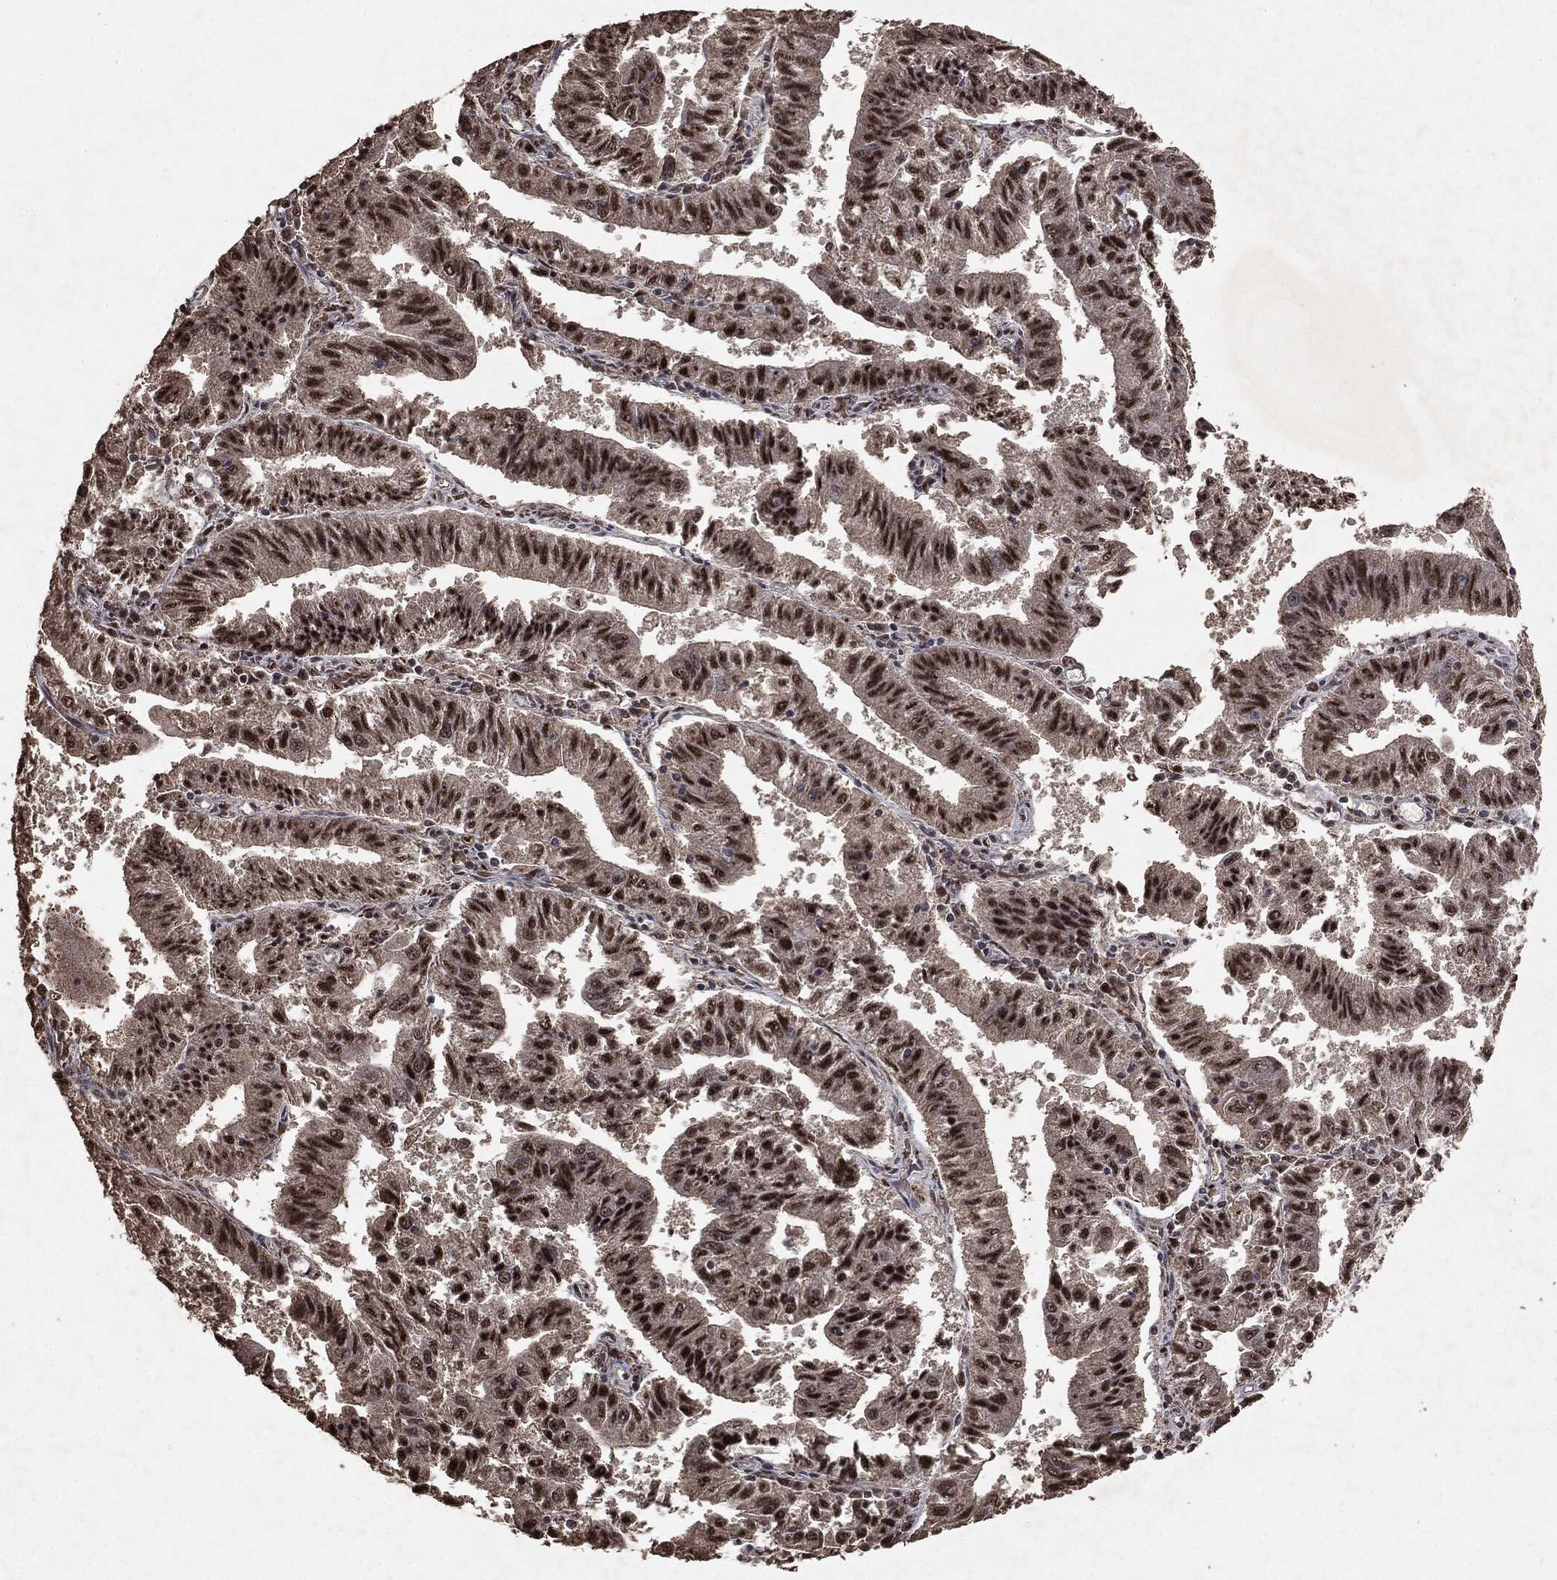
{"staining": {"intensity": "strong", "quantity": ">75%", "location": "nuclear"}, "tissue": "endometrial cancer", "cell_type": "Tumor cells", "image_type": "cancer", "snomed": [{"axis": "morphology", "description": "Adenocarcinoma, NOS"}, {"axis": "topography", "description": "Endometrium"}], "caption": "Tumor cells show strong nuclear staining in about >75% of cells in endometrial cancer. (DAB (3,3'-diaminobenzidine) IHC with brightfield microscopy, high magnification).", "gene": "RAD18", "patient": {"sex": "female", "age": 82}}